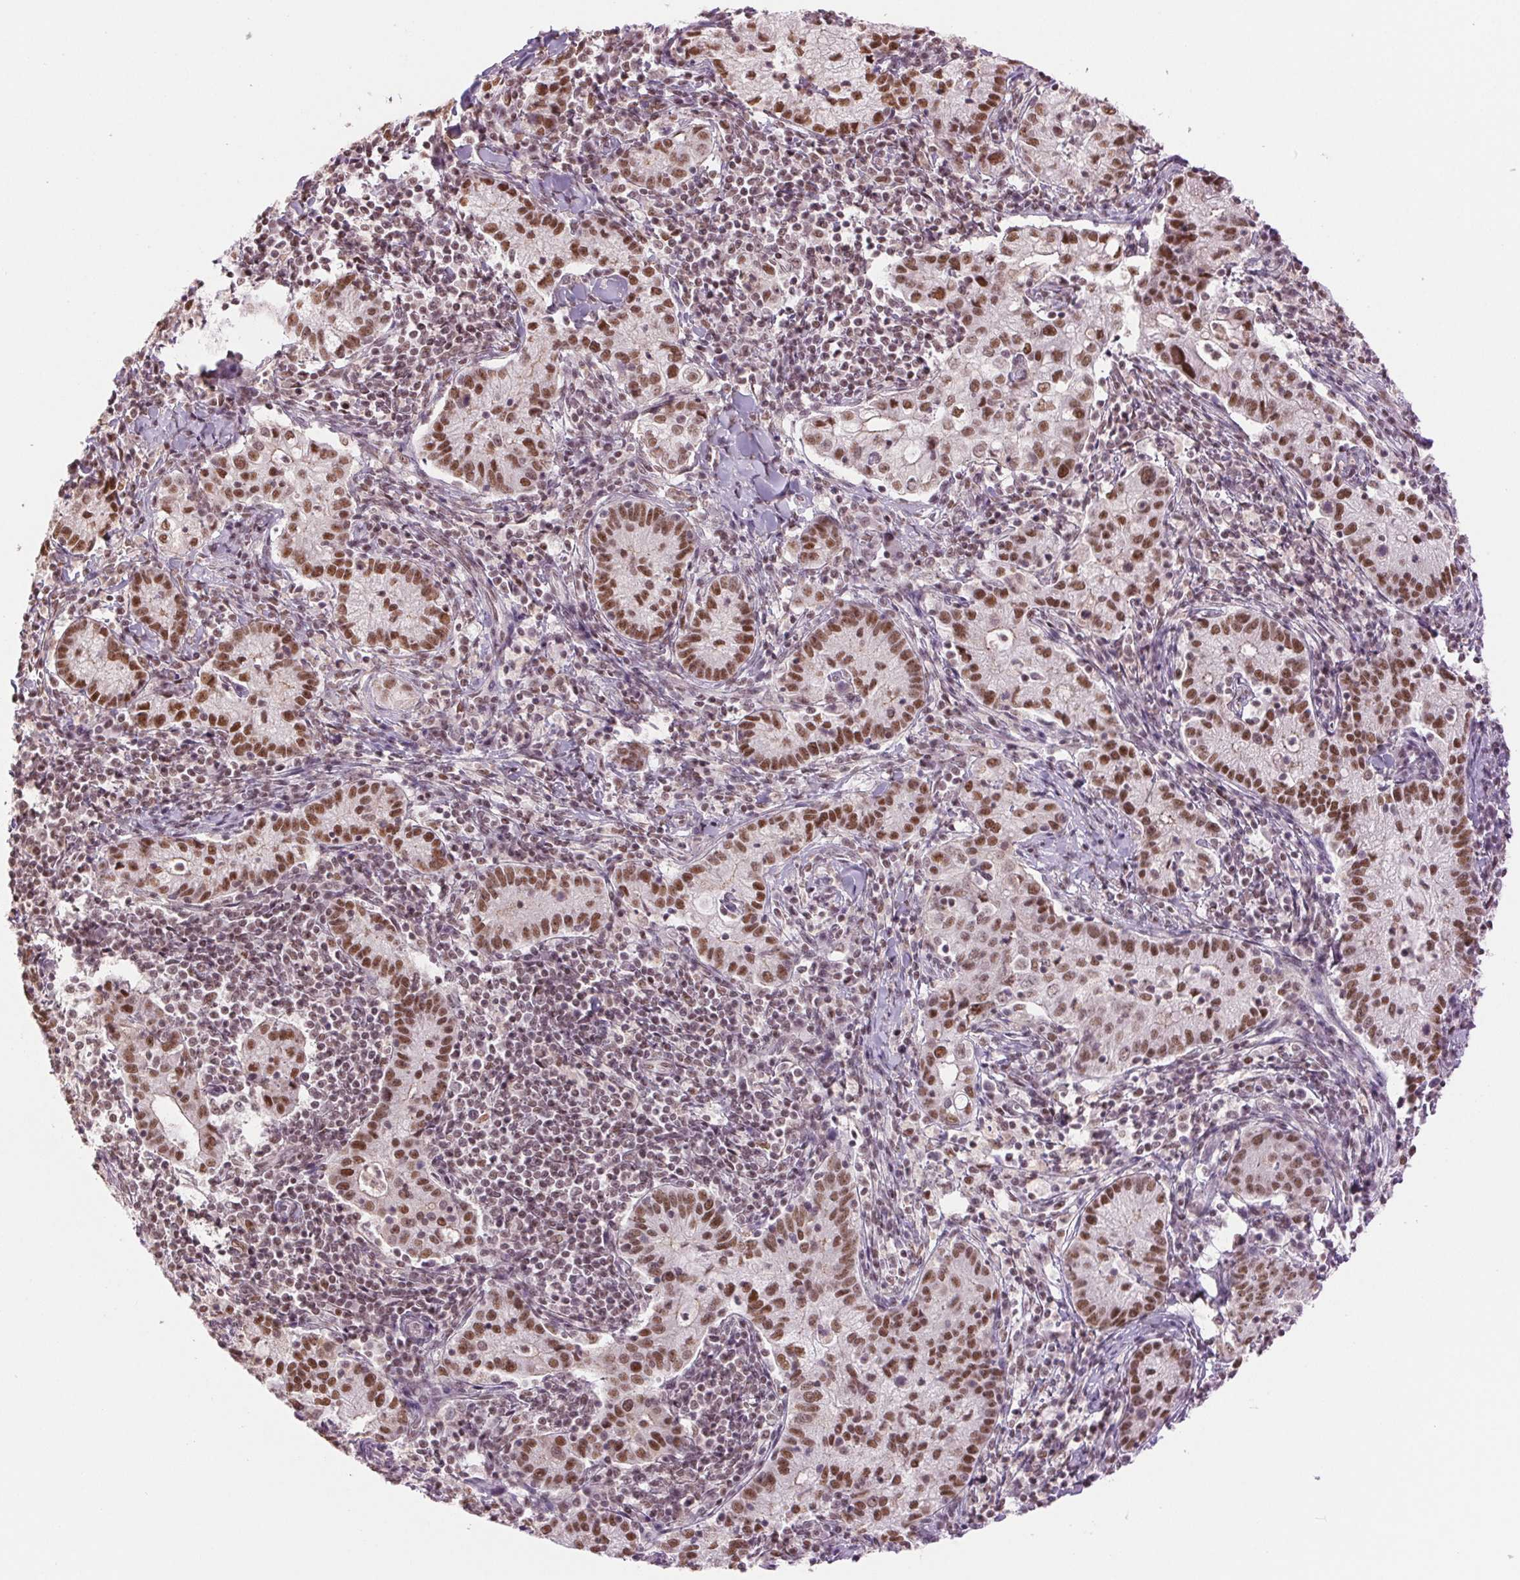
{"staining": {"intensity": "moderate", "quantity": ">75%", "location": "nuclear"}, "tissue": "cervical cancer", "cell_type": "Tumor cells", "image_type": "cancer", "snomed": [{"axis": "morphology", "description": "Normal tissue, NOS"}, {"axis": "morphology", "description": "Adenocarcinoma, NOS"}, {"axis": "topography", "description": "Cervix"}], "caption": "Immunohistochemical staining of human cervical cancer (adenocarcinoma) demonstrates medium levels of moderate nuclear positivity in approximately >75% of tumor cells. The protein is stained brown, and the nuclei are stained in blue (DAB (3,3'-diaminobenzidine) IHC with brightfield microscopy, high magnification).", "gene": "RPRD1B", "patient": {"sex": "female", "age": 44}}